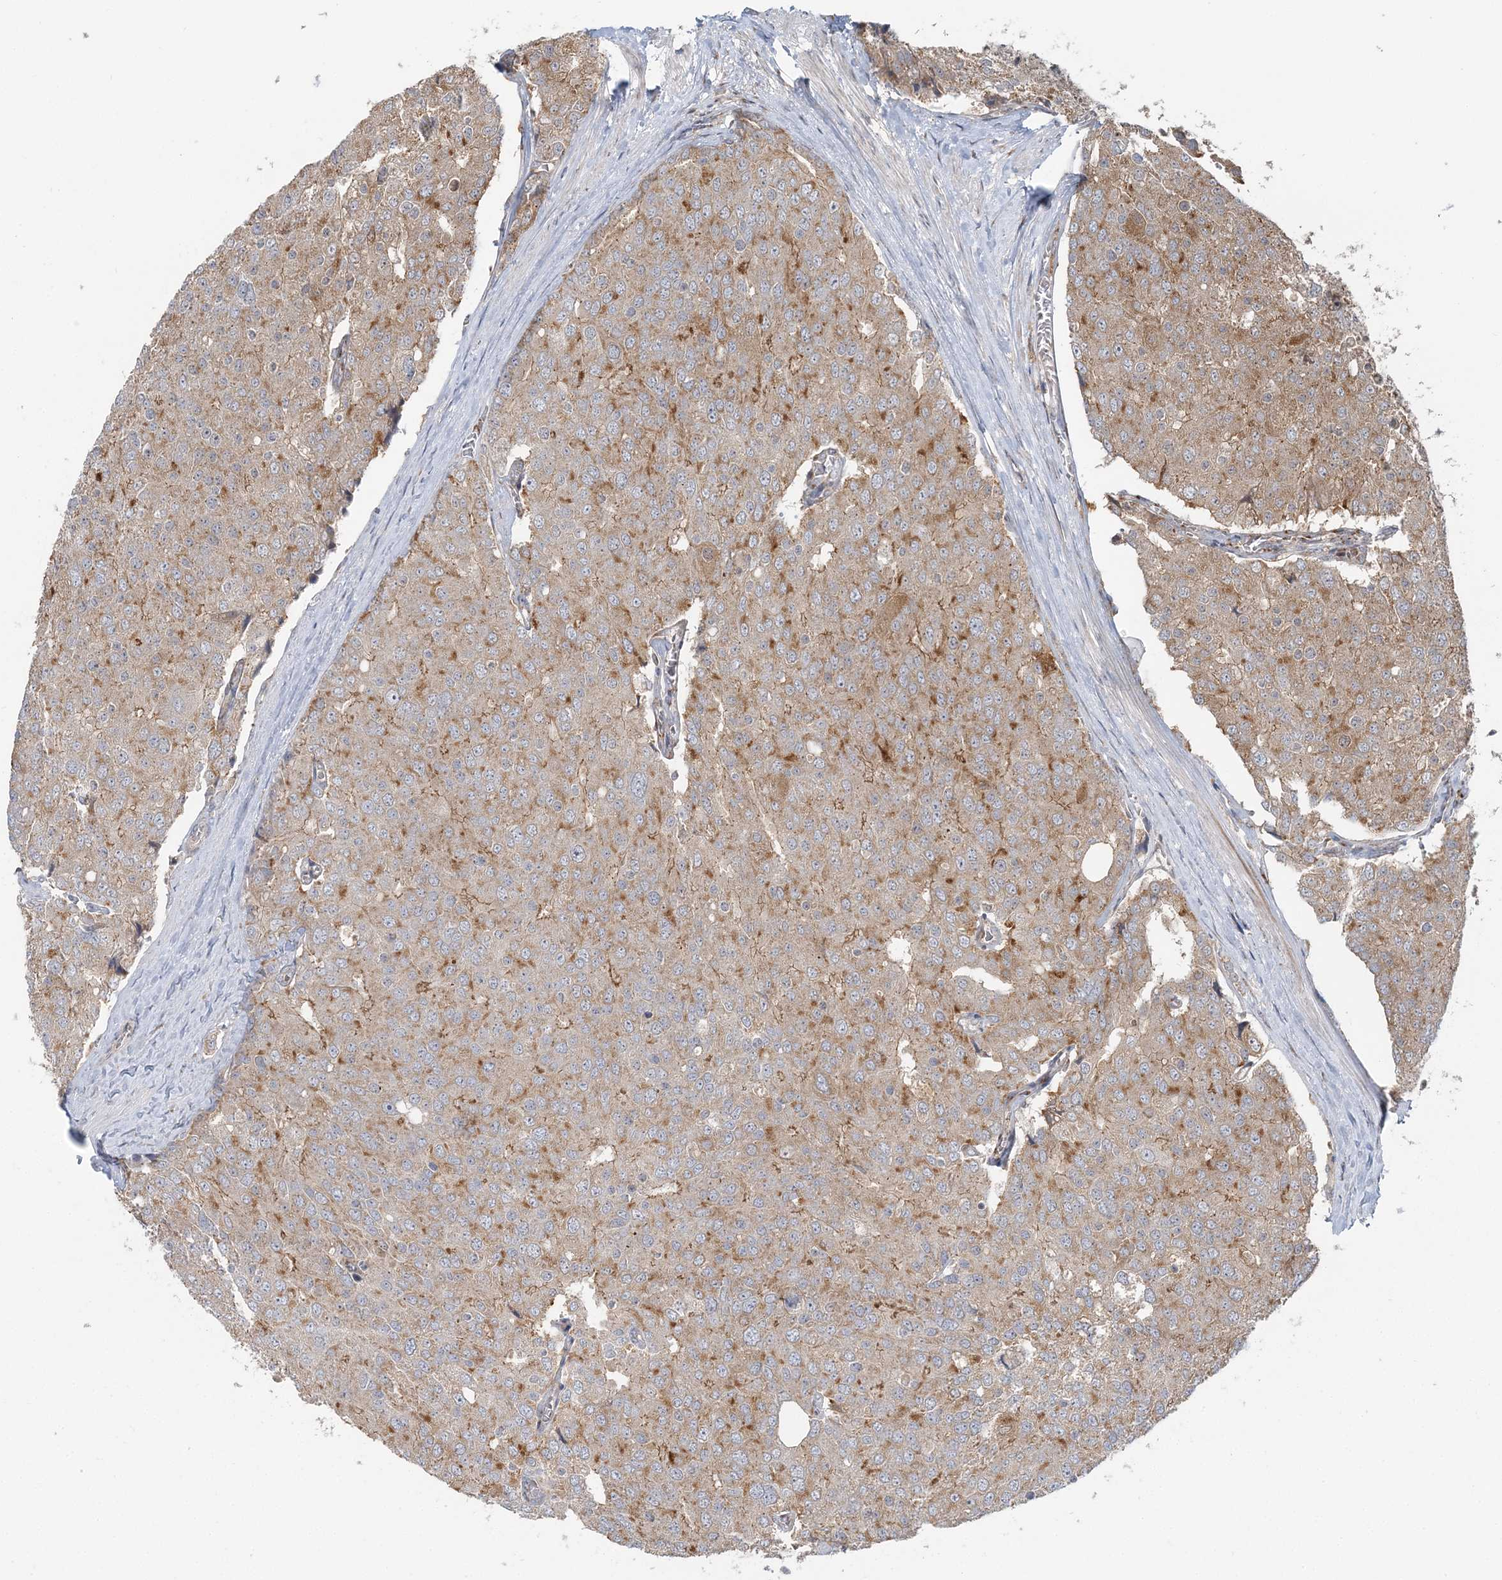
{"staining": {"intensity": "weak", "quantity": ">75%", "location": "cytoplasmic/membranous"}, "tissue": "prostate cancer", "cell_type": "Tumor cells", "image_type": "cancer", "snomed": [{"axis": "morphology", "description": "Adenocarcinoma, High grade"}, {"axis": "topography", "description": "Prostate"}], "caption": "Protein positivity by immunohistochemistry exhibits weak cytoplasmic/membranous staining in approximately >75% of tumor cells in adenocarcinoma (high-grade) (prostate).", "gene": "ABCC3", "patient": {"sex": "male", "age": 50}}